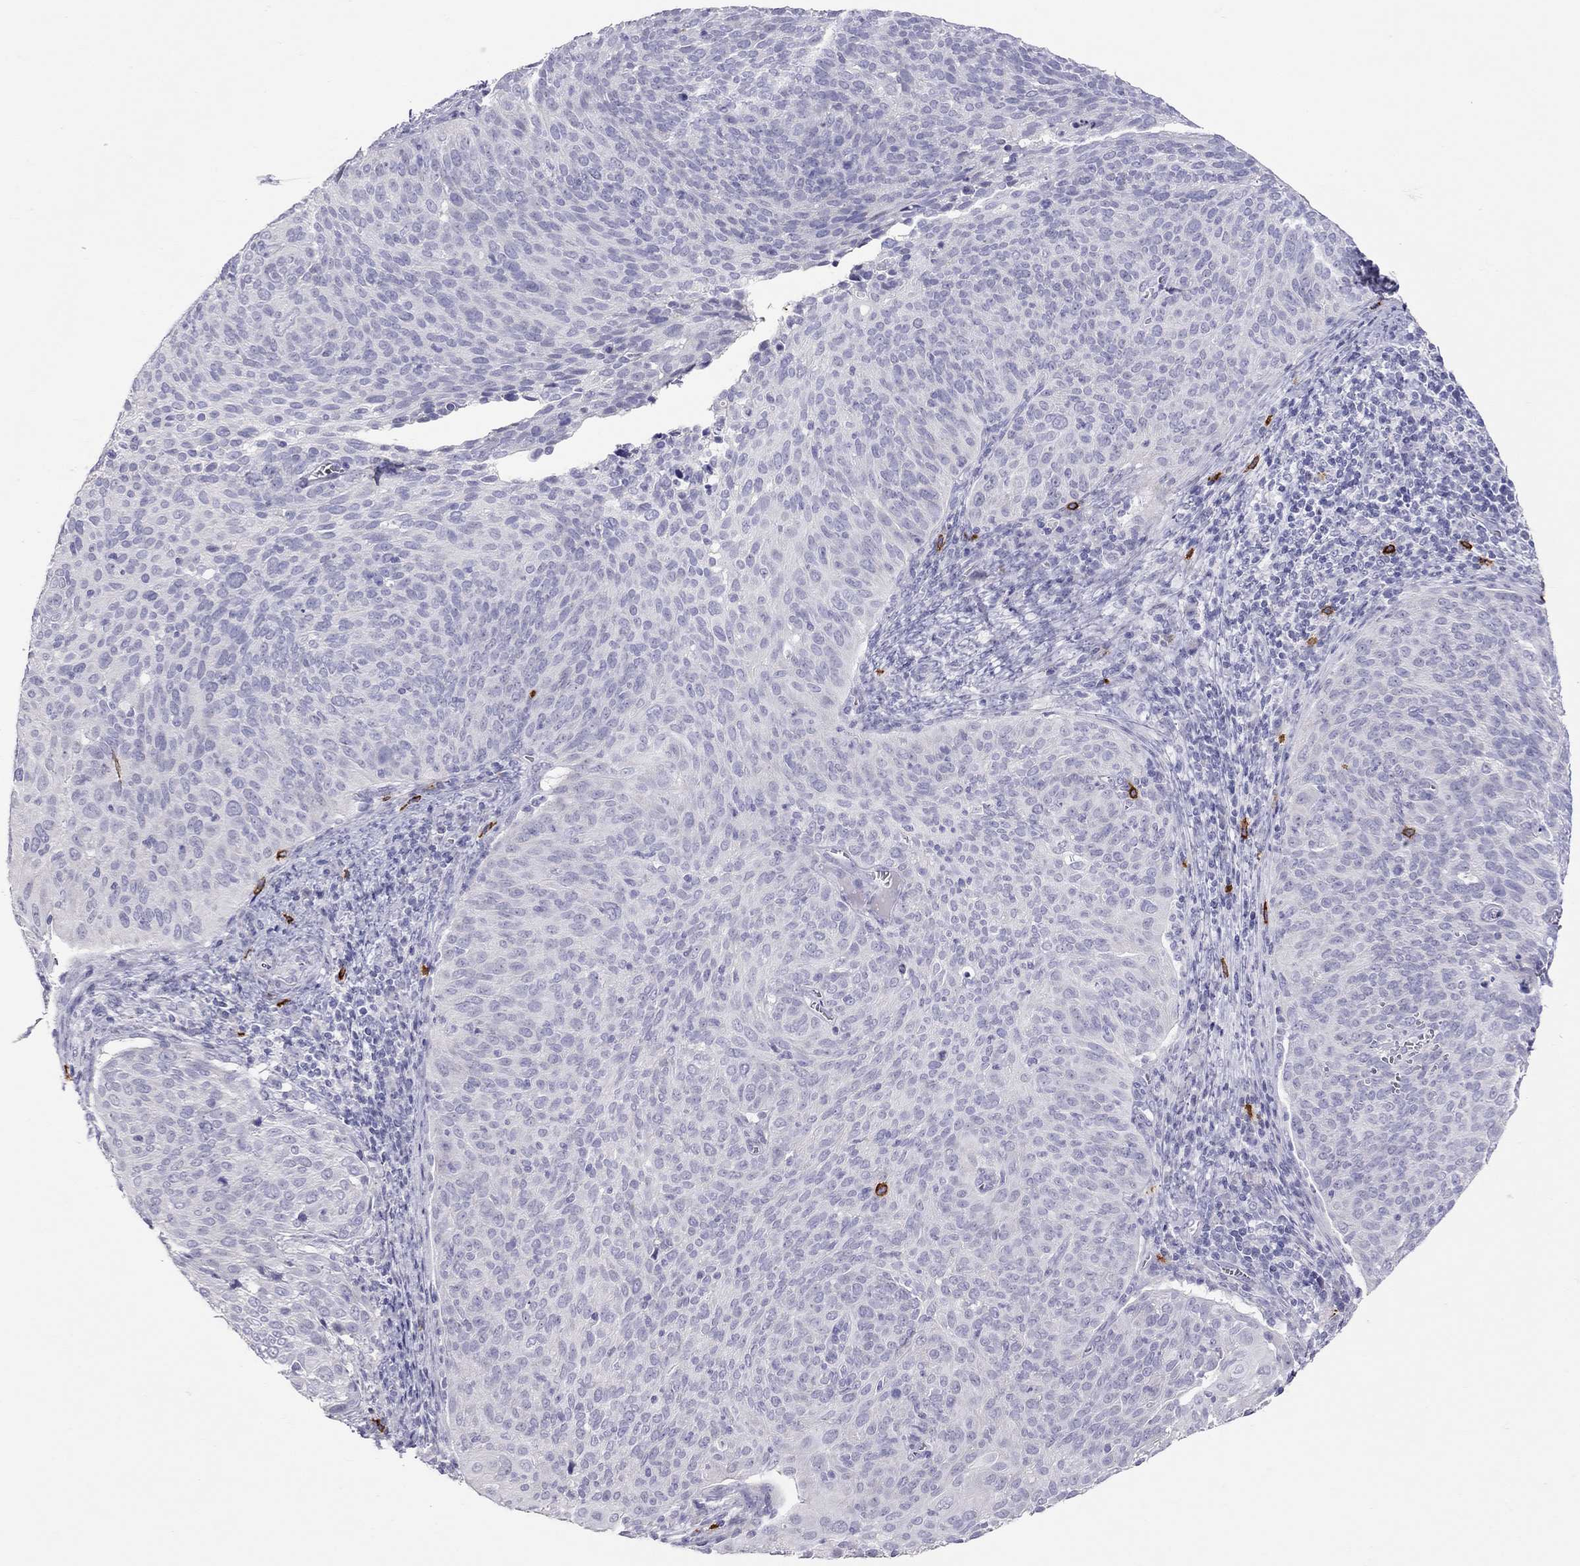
{"staining": {"intensity": "negative", "quantity": "none", "location": "none"}, "tissue": "cervical cancer", "cell_type": "Tumor cells", "image_type": "cancer", "snomed": [{"axis": "morphology", "description": "Squamous cell carcinoma, NOS"}, {"axis": "topography", "description": "Cervix"}], "caption": "This image is of cervical squamous cell carcinoma stained with IHC to label a protein in brown with the nuclei are counter-stained blue. There is no expression in tumor cells.", "gene": "IL17REL", "patient": {"sex": "female", "age": 39}}